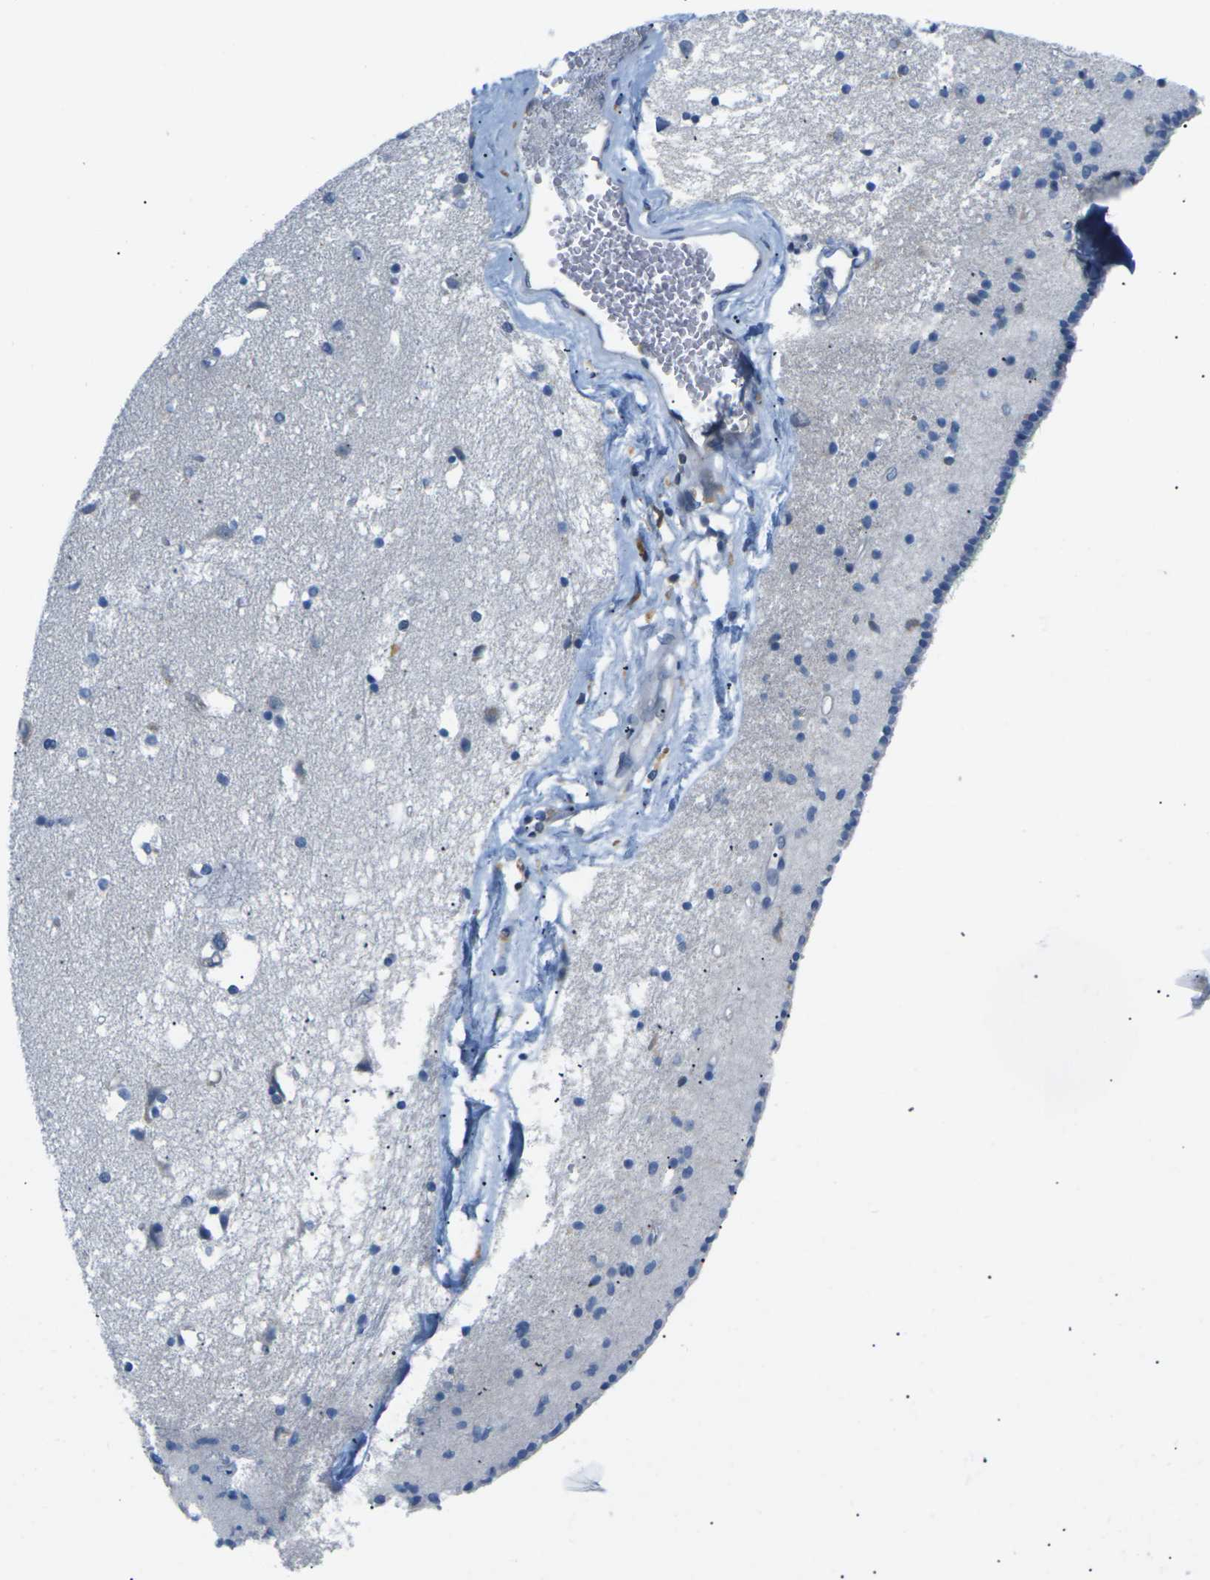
{"staining": {"intensity": "strong", "quantity": "<25%", "location": "nuclear"}, "tissue": "caudate", "cell_type": "Glial cells", "image_type": "normal", "snomed": [{"axis": "morphology", "description": "Normal tissue, NOS"}, {"axis": "topography", "description": "Lateral ventricle wall"}], "caption": "Brown immunohistochemical staining in benign human caudate exhibits strong nuclear positivity in approximately <25% of glial cells.", "gene": "RPS6KA3", "patient": {"sex": "male", "age": 45}}